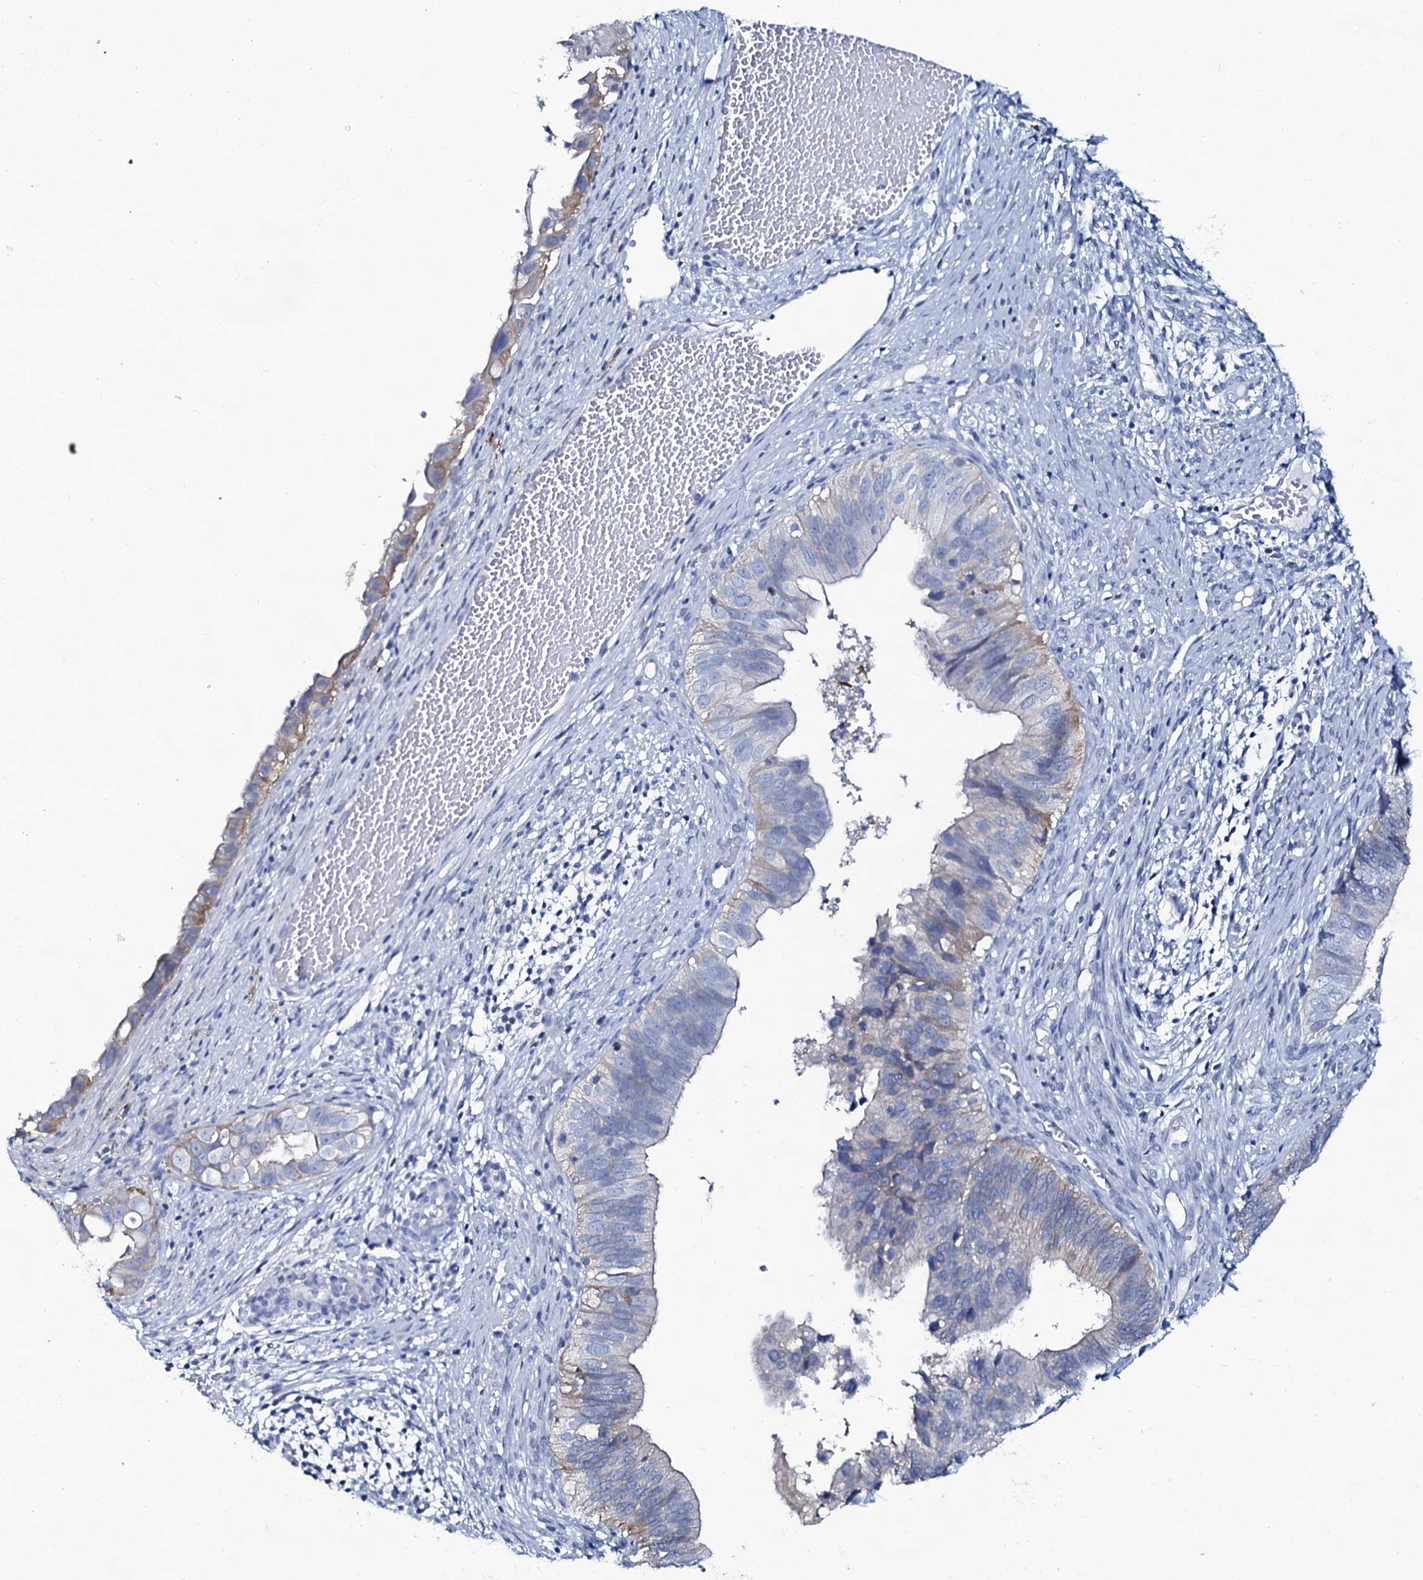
{"staining": {"intensity": "weak", "quantity": "<25%", "location": "cytoplasmic/membranous"}, "tissue": "cervical cancer", "cell_type": "Tumor cells", "image_type": "cancer", "snomed": [{"axis": "morphology", "description": "Adenocarcinoma, NOS"}, {"axis": "topography", "description": "Cervix"}], "caption": "This is a image of immunohistochemistry (IHC) staining of adenocarcinoma (cervical), which shows no staining in tumor cells.", "gene": "SLC4A7", "patient": {"sex": "female", "age": 42}}